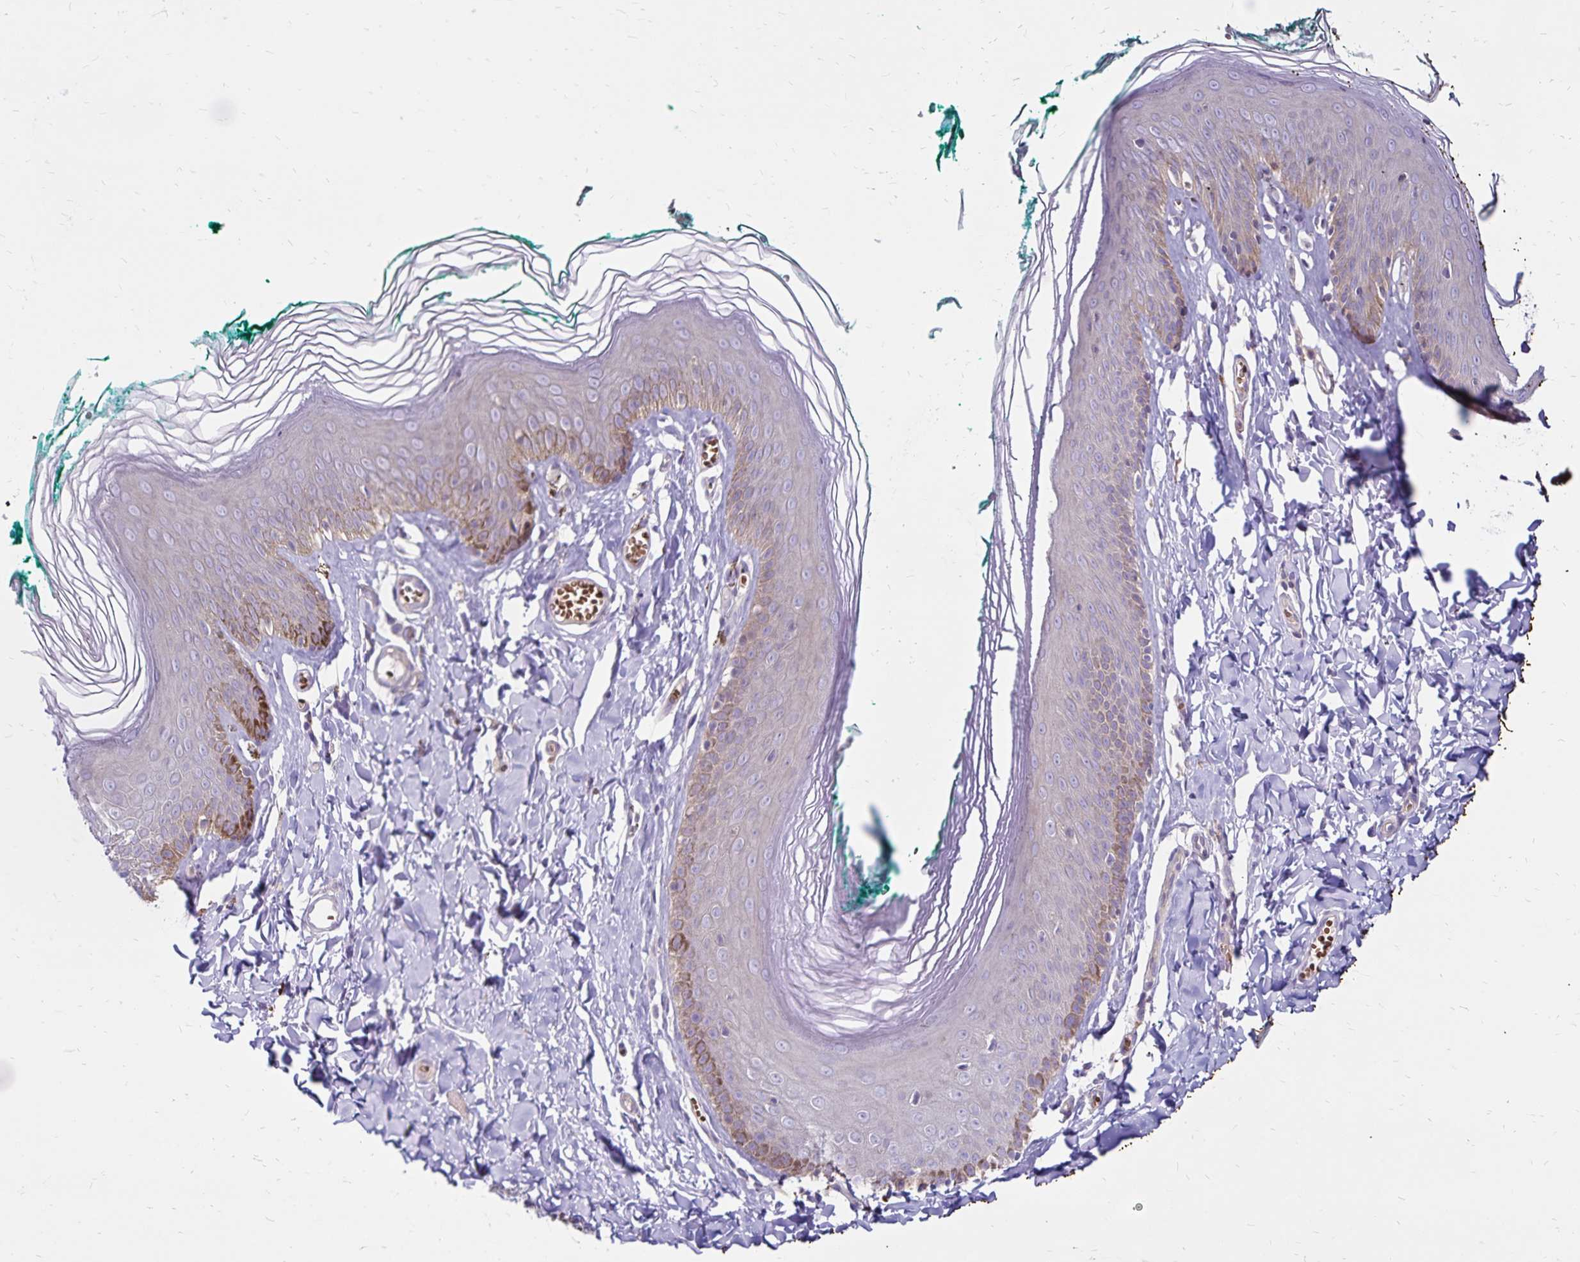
{"staining": {"intensity": "moderate", "quantity": "<25%", "location": "cytoplasmic/membranous"}, "tissue": "skin", "cell_type": "Epidermal cells", "image_type": "normal", "snomed": [{"axis": "morphology", "description": "Normal tissue, NOS"}, {"axis": "topography", "description": "Vulva"}, {"axis": "topography", "description": "Peripheral nerve tissue"}], "caption": "The histopathology image exhibits staining of benign skin, revealing moderate cytoplasmic/membranous protein positivity (brown color) within epidermal cells. (brown staining indicates protein expression, while blue staining denotes nuclei).", "gene": "FSD1", "patient": {"sex": "female", "age": 66}}